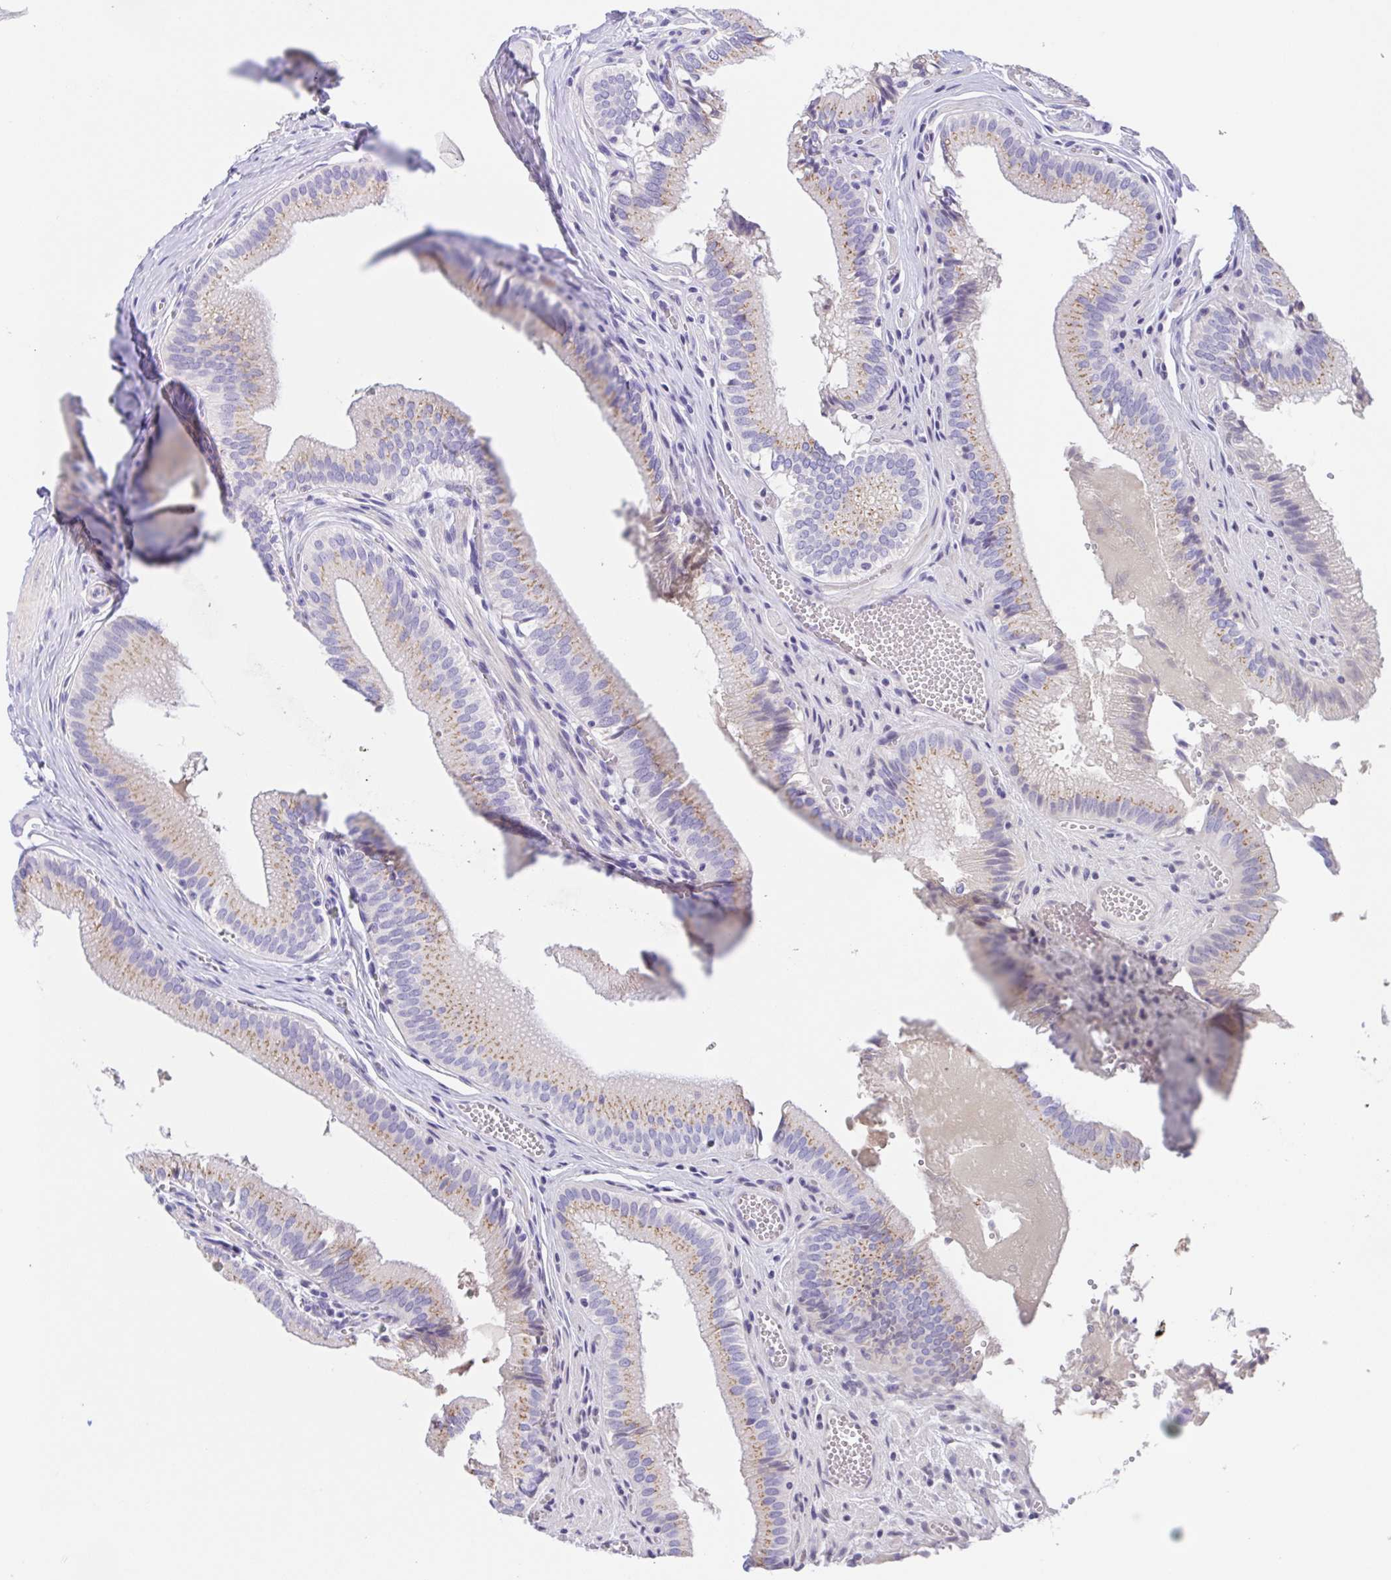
{"staining": {"intensity": "weak", "quantity": "25%-75%", "location": "cytoplasmic/membranous"}, "tissue": "gallbladder", "cell_type": "Glandular cells", "image_type": "normal", "snomed": [{"axis": "morphology", "description": "Normal tissue, NOS"}, {"axis": "topography", "description": "Gallbladder"}, {"axis": "topography", "description": "Peripheral nerve tissue"}], "caption": "Immunohistochemical staining of unremarkable human gallbladder demonstrates 25%-75% levels of weak cytoplasmic/membranous protein expression in about 25%-75% of glandular cells. Nuclei are stained in blue.", "gene": "SCG3", "patient": {"sex": "male", "age": 17}}